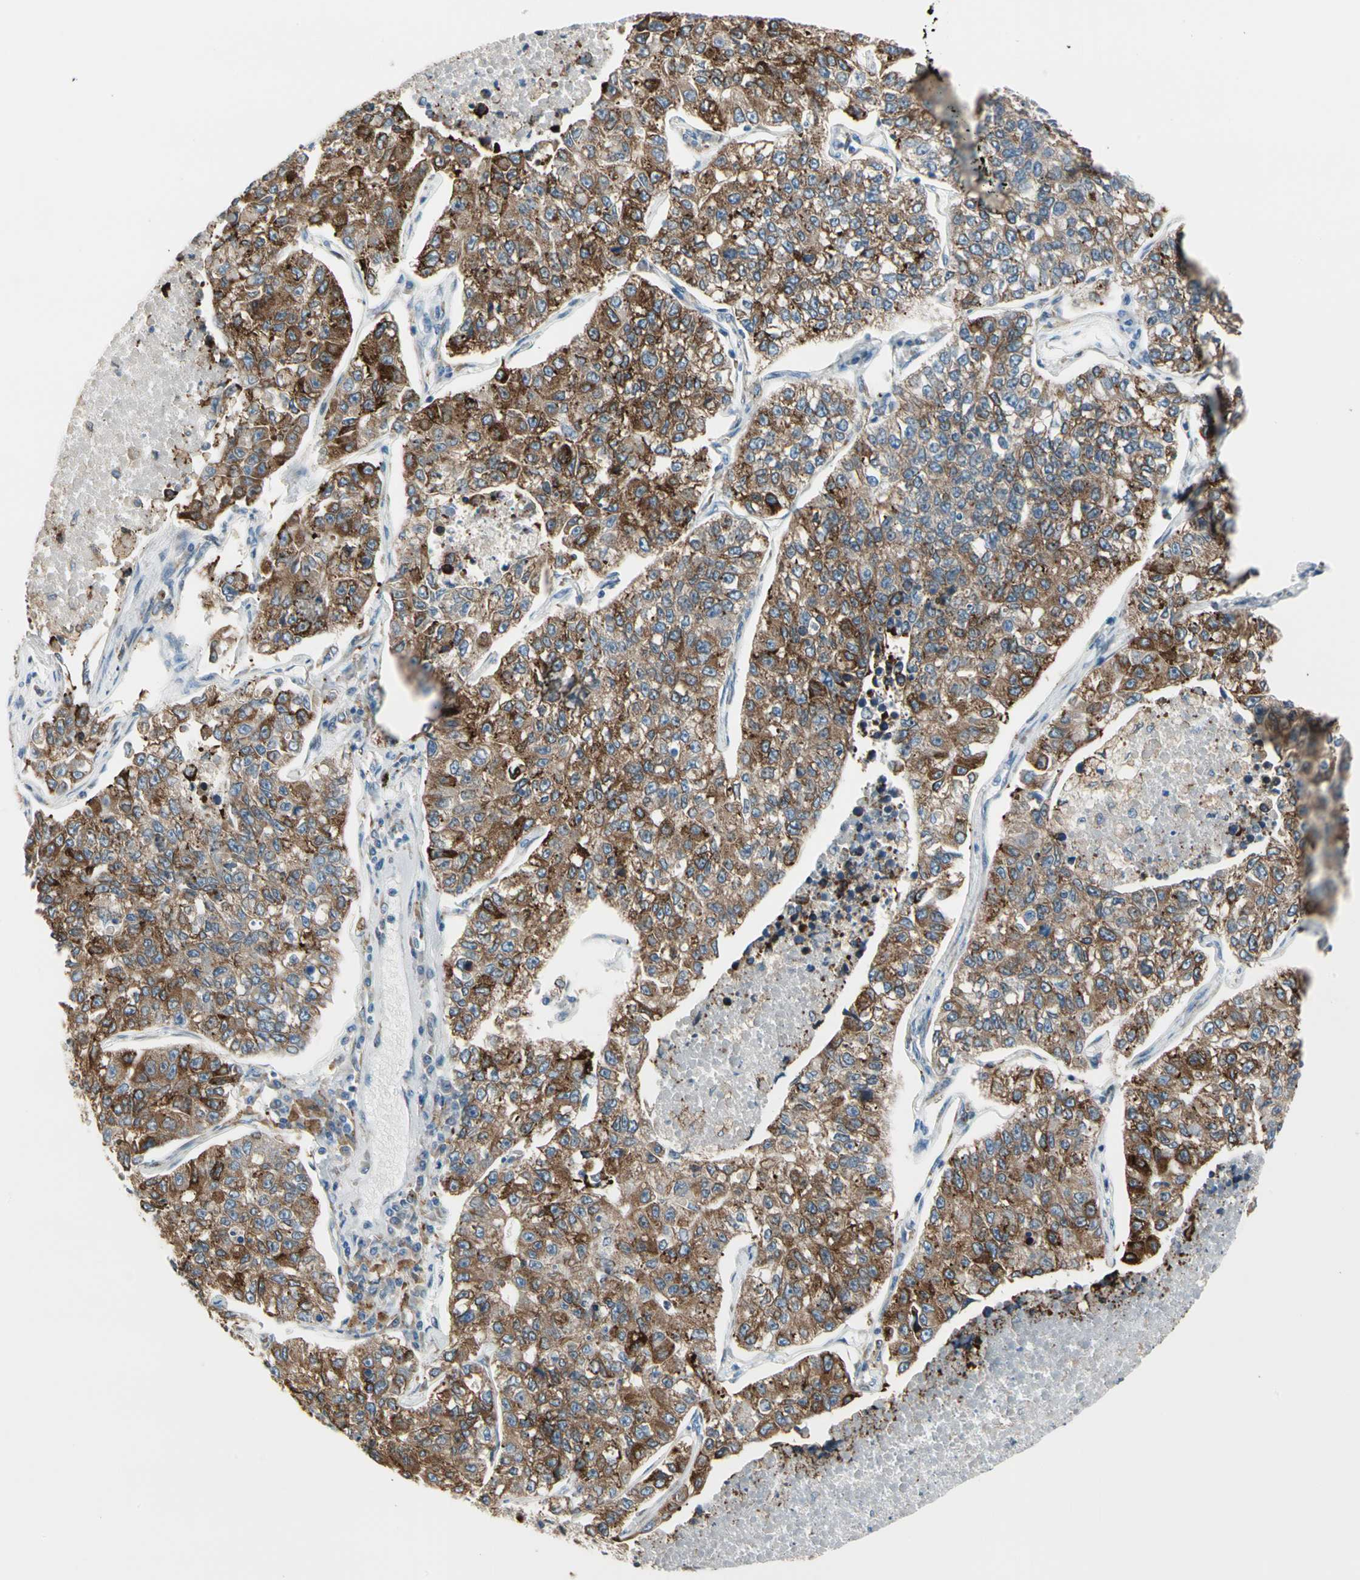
{"staining": {"intensity": "strong", "quantity": ">75%", "location": "cytoplasmic/membranous"}, "tissue": "lung cancer", "cell_type": "Tumor cells", "image_type": "cancer", "snomed": [{"axis": "morphology", "description": "Adenocarcinoma, NOS"}, {"axis": "topography", "description": "Lung"}], "caption": "Immunohistochemical staining of human lung adenocarcinoma displays high levels of strong cytoplasmic/membranous expression in about >75% of tumor cells. Ihc stains the protein of interest in brown and the nuclei are stained blue.", "gene": "LRPAP1", "patient": {"sex": "male", "age": 49}}